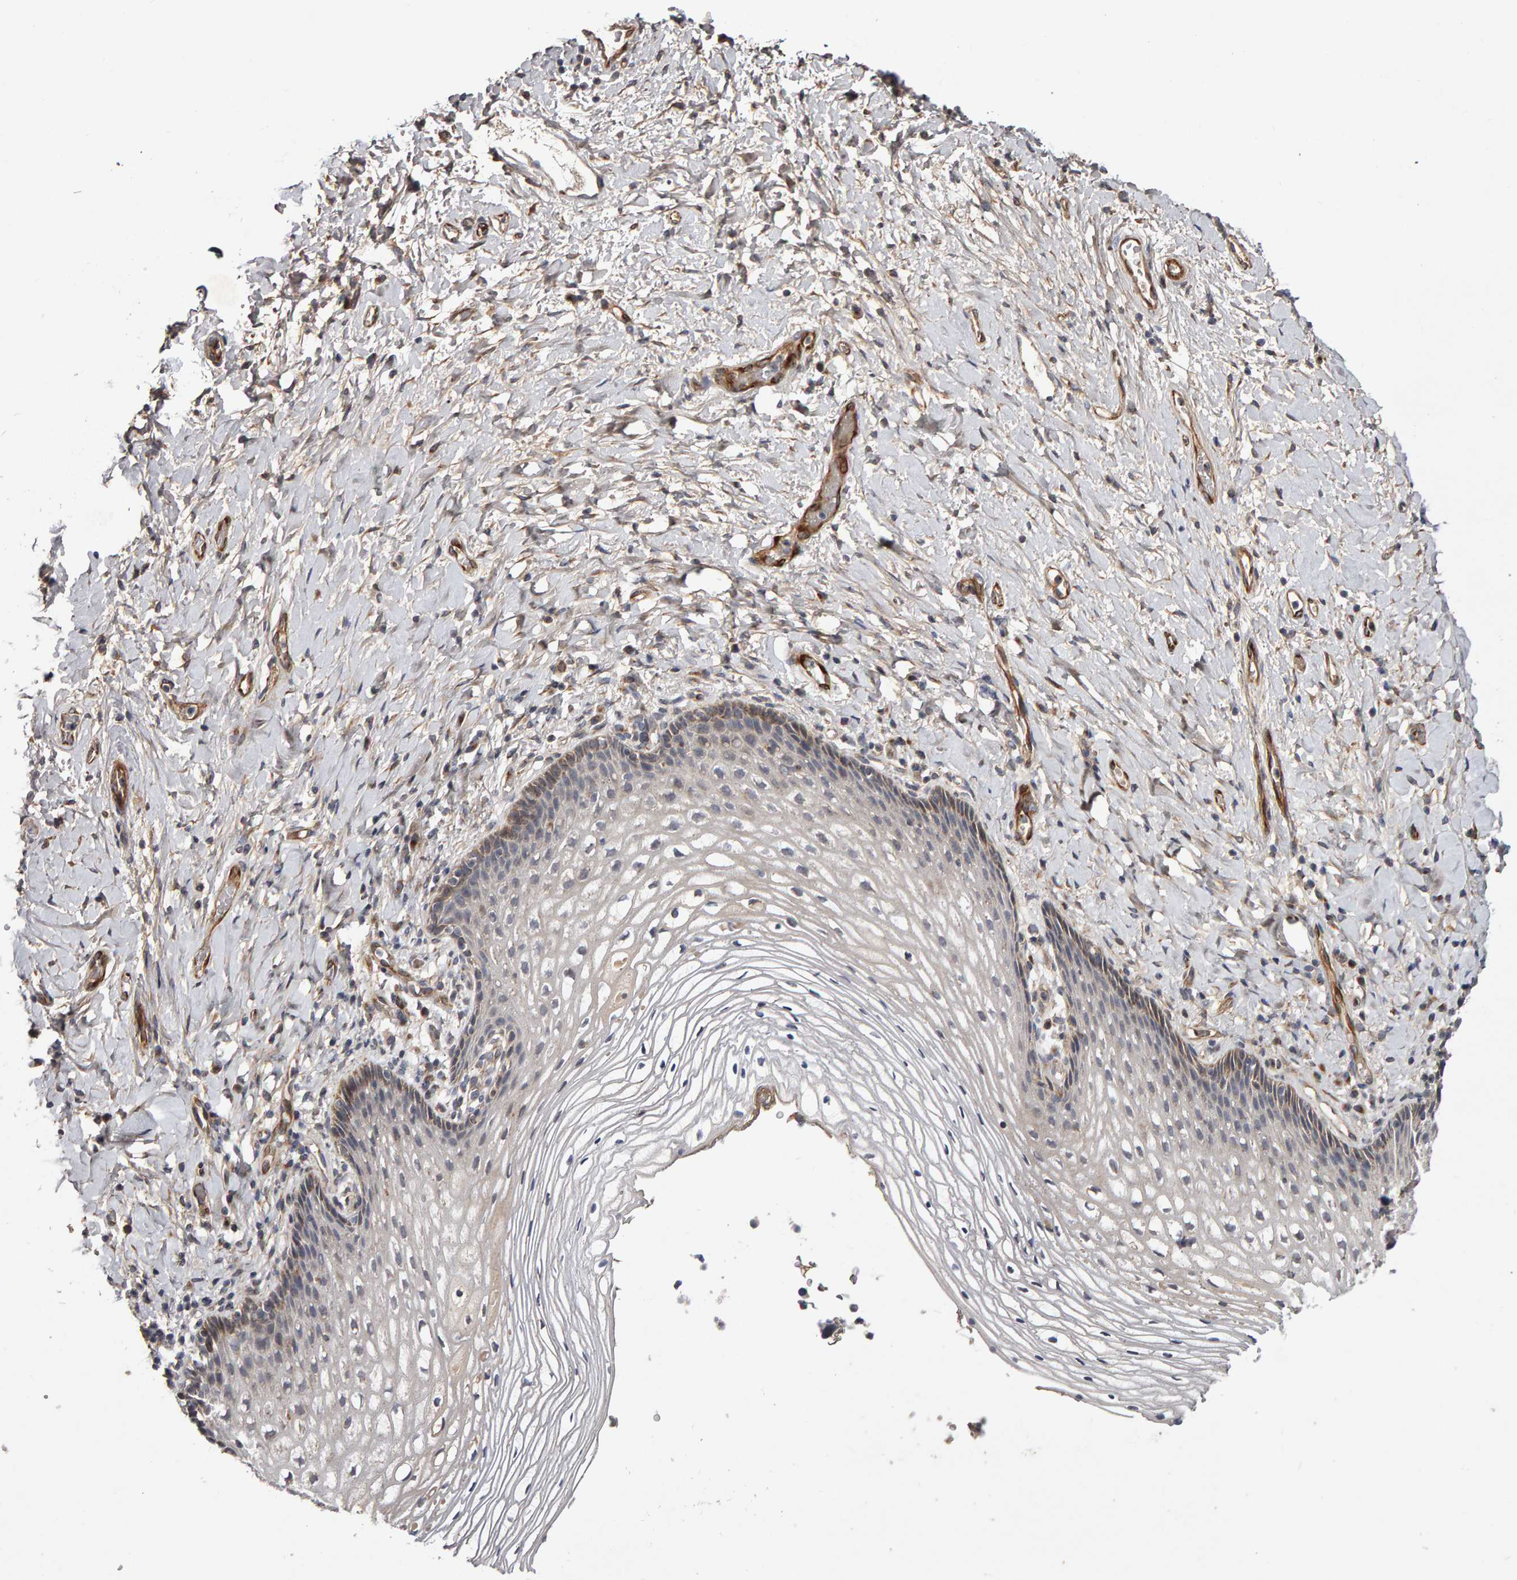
{"staining": {"intensity": "moderate", "quantity": "<25%", "location": "cytoplasmic/membranous"}, "tissue": "vagina", "cell_type": "Squamous epithelial cells", "image_type": "normal", "snomed": [{"axis": "morphology", "description": "Normal tissue, NOS"}, {"axis": "topography", "description": "Vagina"}], "caption": "Protein expression by IHC displays moderate cytoplasmic/membranous staining in about <25% of squamous epithelial cells in unremarkable vagina.", "gene": "CANT1", "patient": {"sex": "female", "age": 60}}